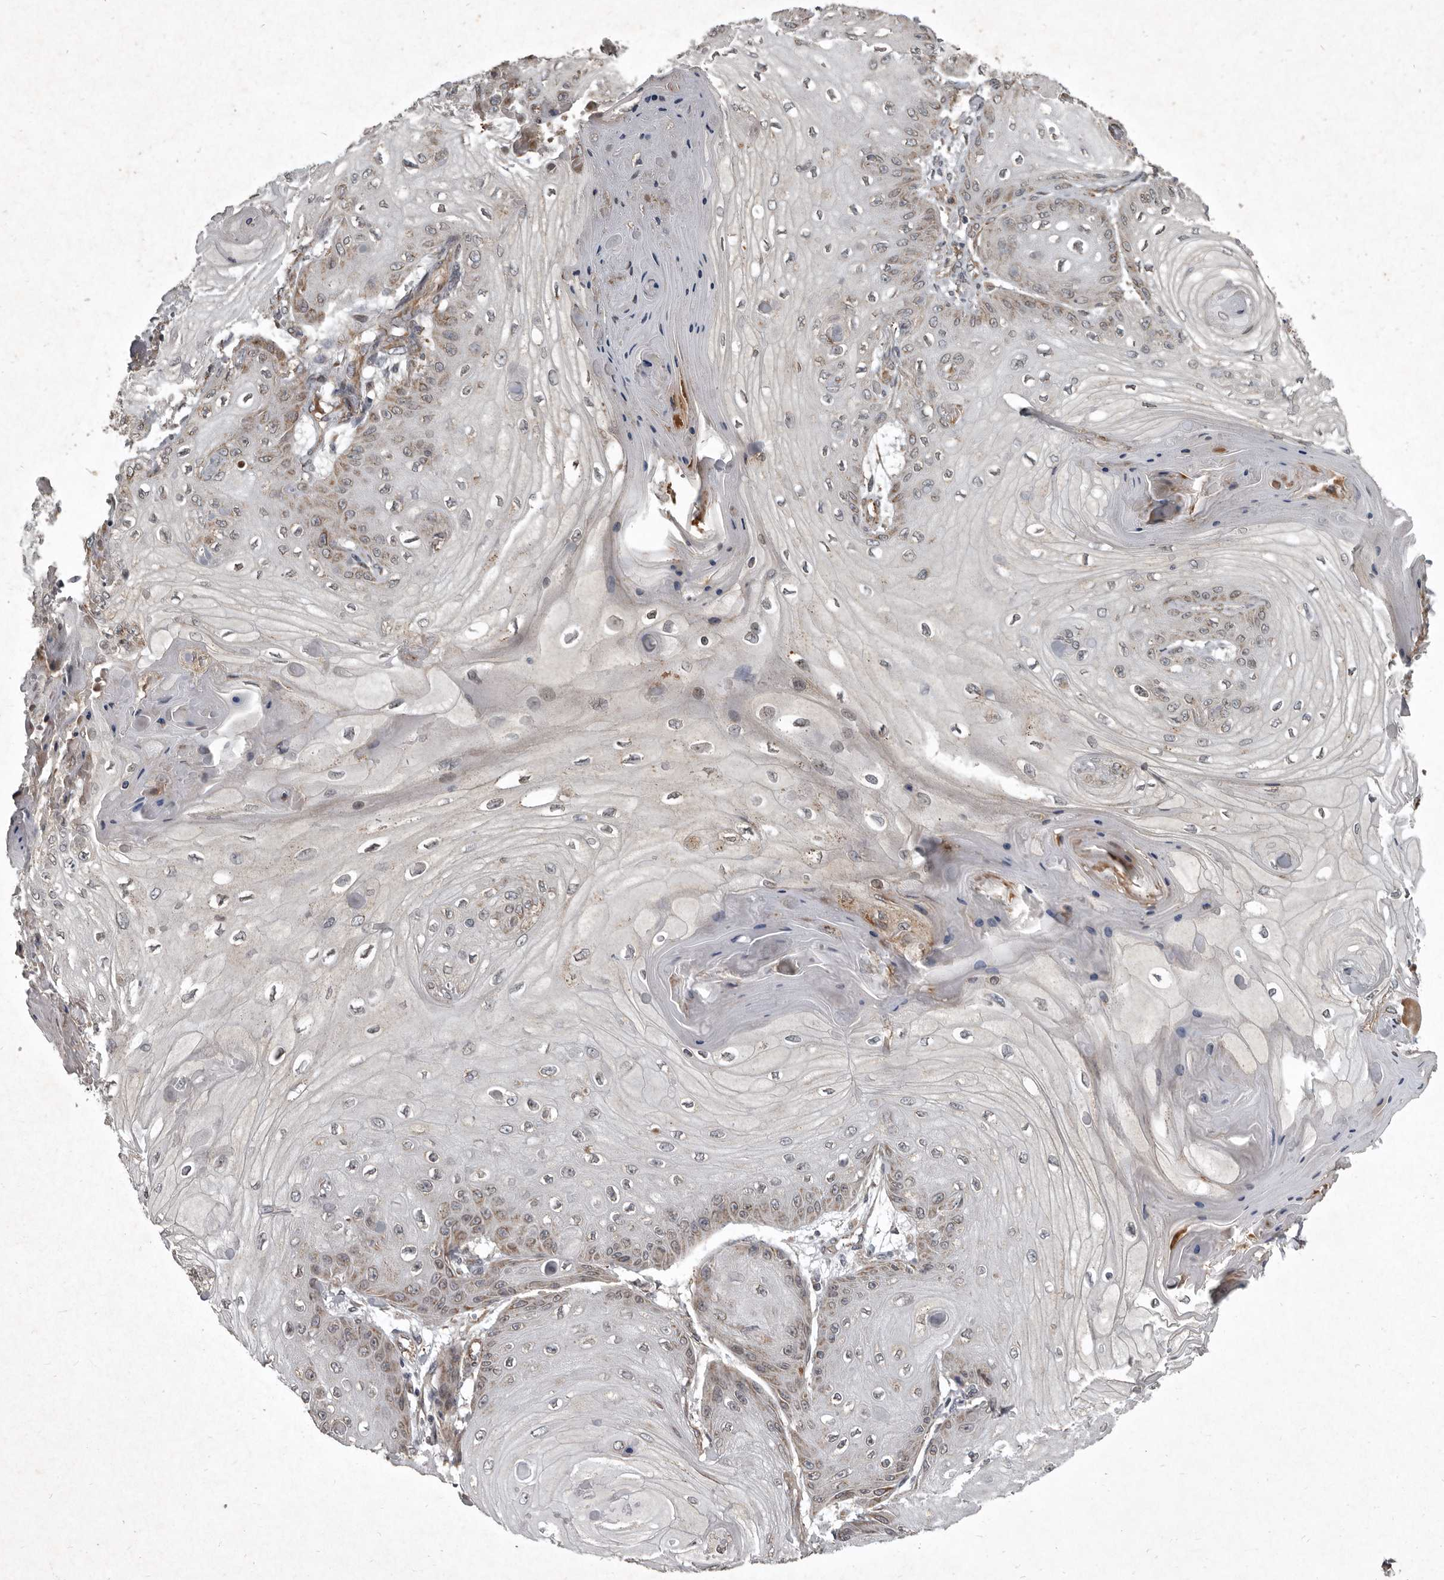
{"staining": {"intensity": "weak", "quantity": "25%-75%", "location": "cytoplasmic/membranous"}, "tissue": "skin cancer", "cell_type": "Tumor cells", "image_type": "cancer", "snomed": [{"axis": "morphology", "description": "Squamous cell carcinoma, NOS"}, {"axis": "topography", "description": "Skin"}], "caption": "Immunohistochemistry (IHC) micrograph of neoplastic tissue: human skin cancer stained using IHC shows low levels of weak protein expression localized specifically in the cytoplasmic/membranous of tumor cells, appearing as a cytoplasmic/membranous brown color.", "gene": "MRPS15", "patient": {"sex": "male", "age": 74}}